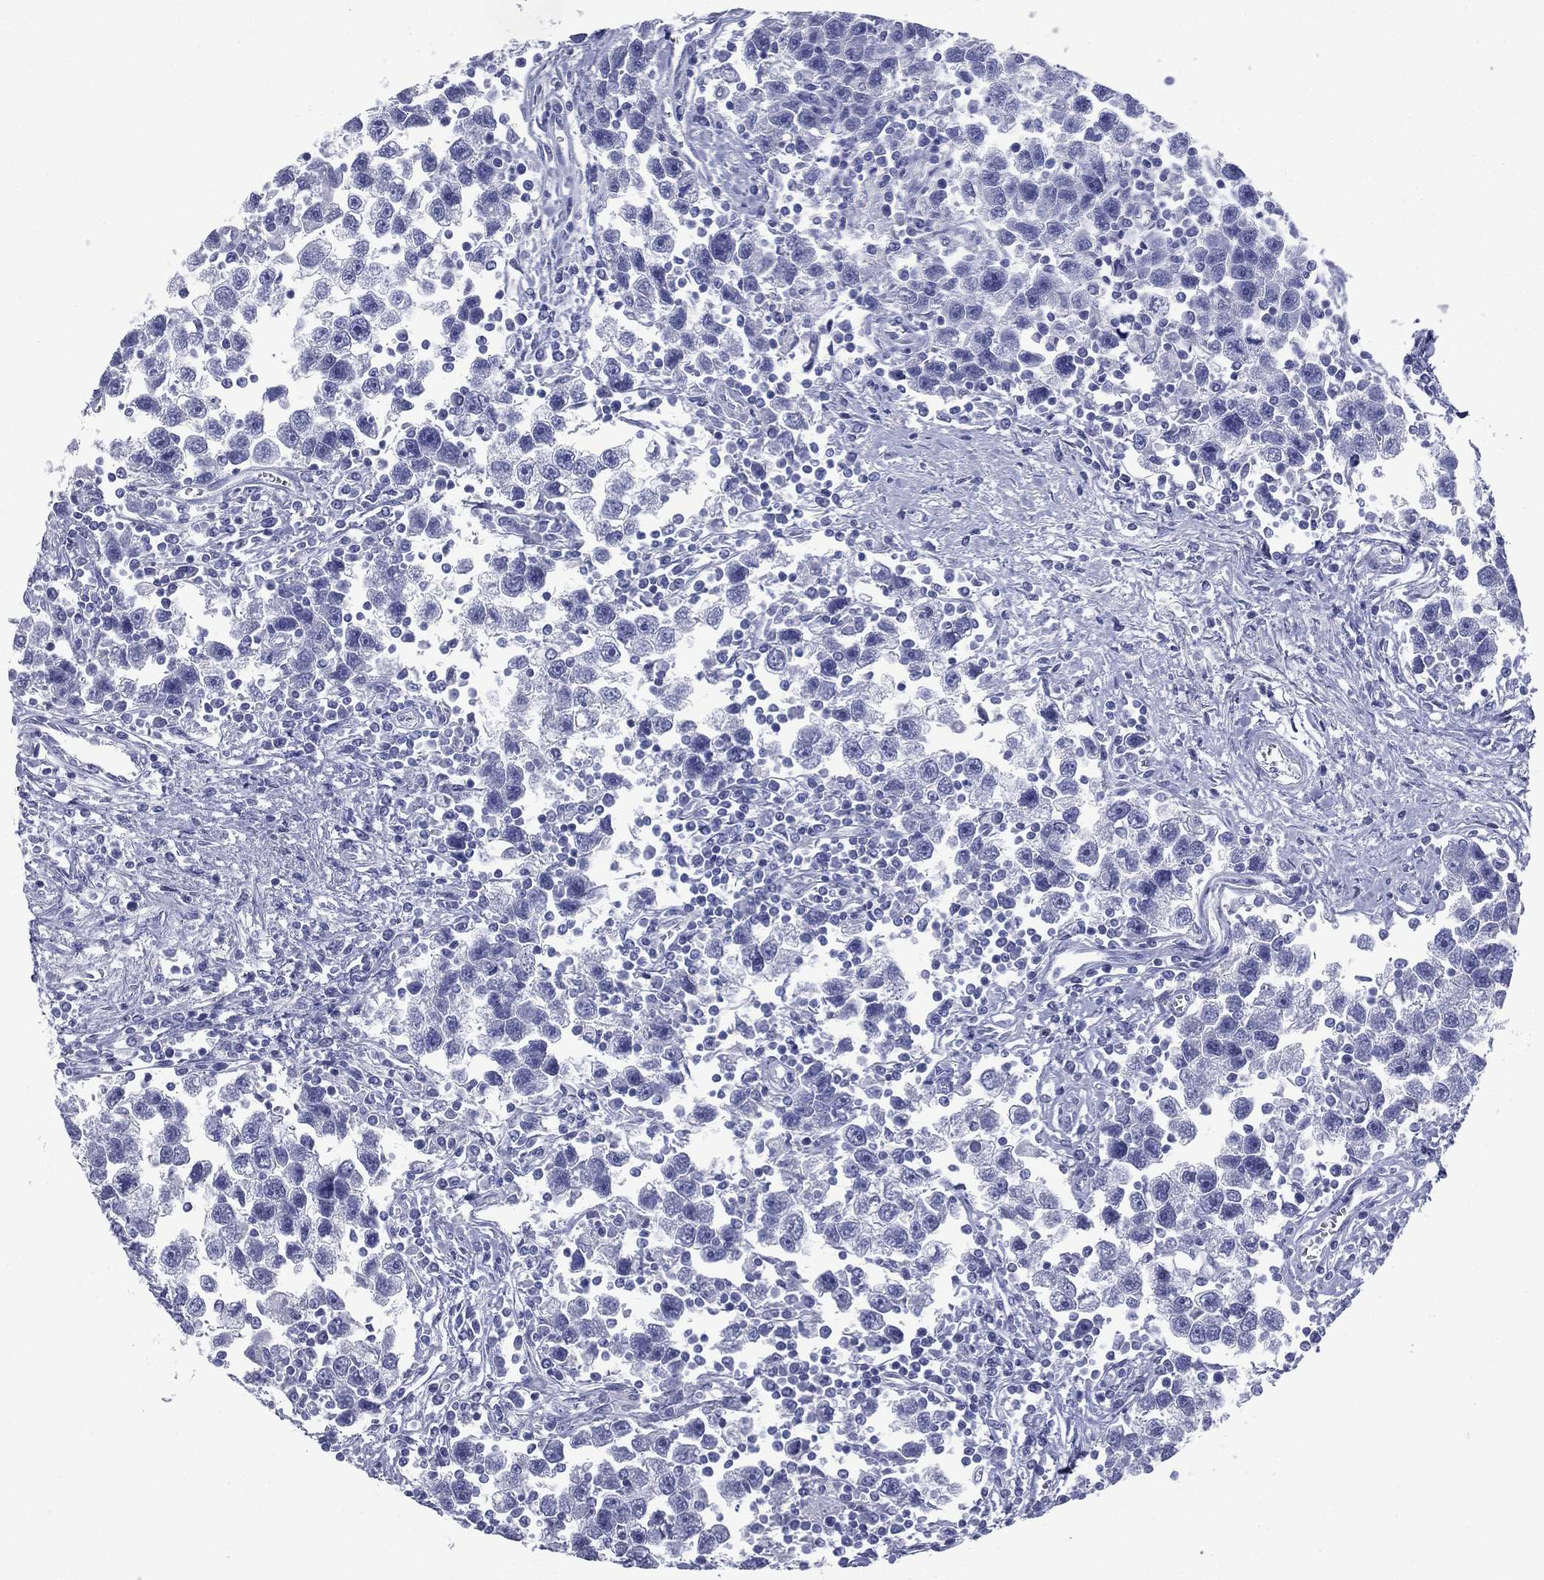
{"staining": {"intensity": "negative", "quantity": "none", "location": "none"}, "tissue": "testis cancer", "cell_type": "Tumor cells", "image_type": "cancer", "snomed": [{"axis": "morphology", "description": "Seminoma, NOS"}, {"axis": "topography", "description": "Testis"}], "caption": "Protein analysis of testis seminoma exhibits no significant expression in tumor cells.", "gene": "FCER2", "patient": {"sex": "male", "age": 30}}